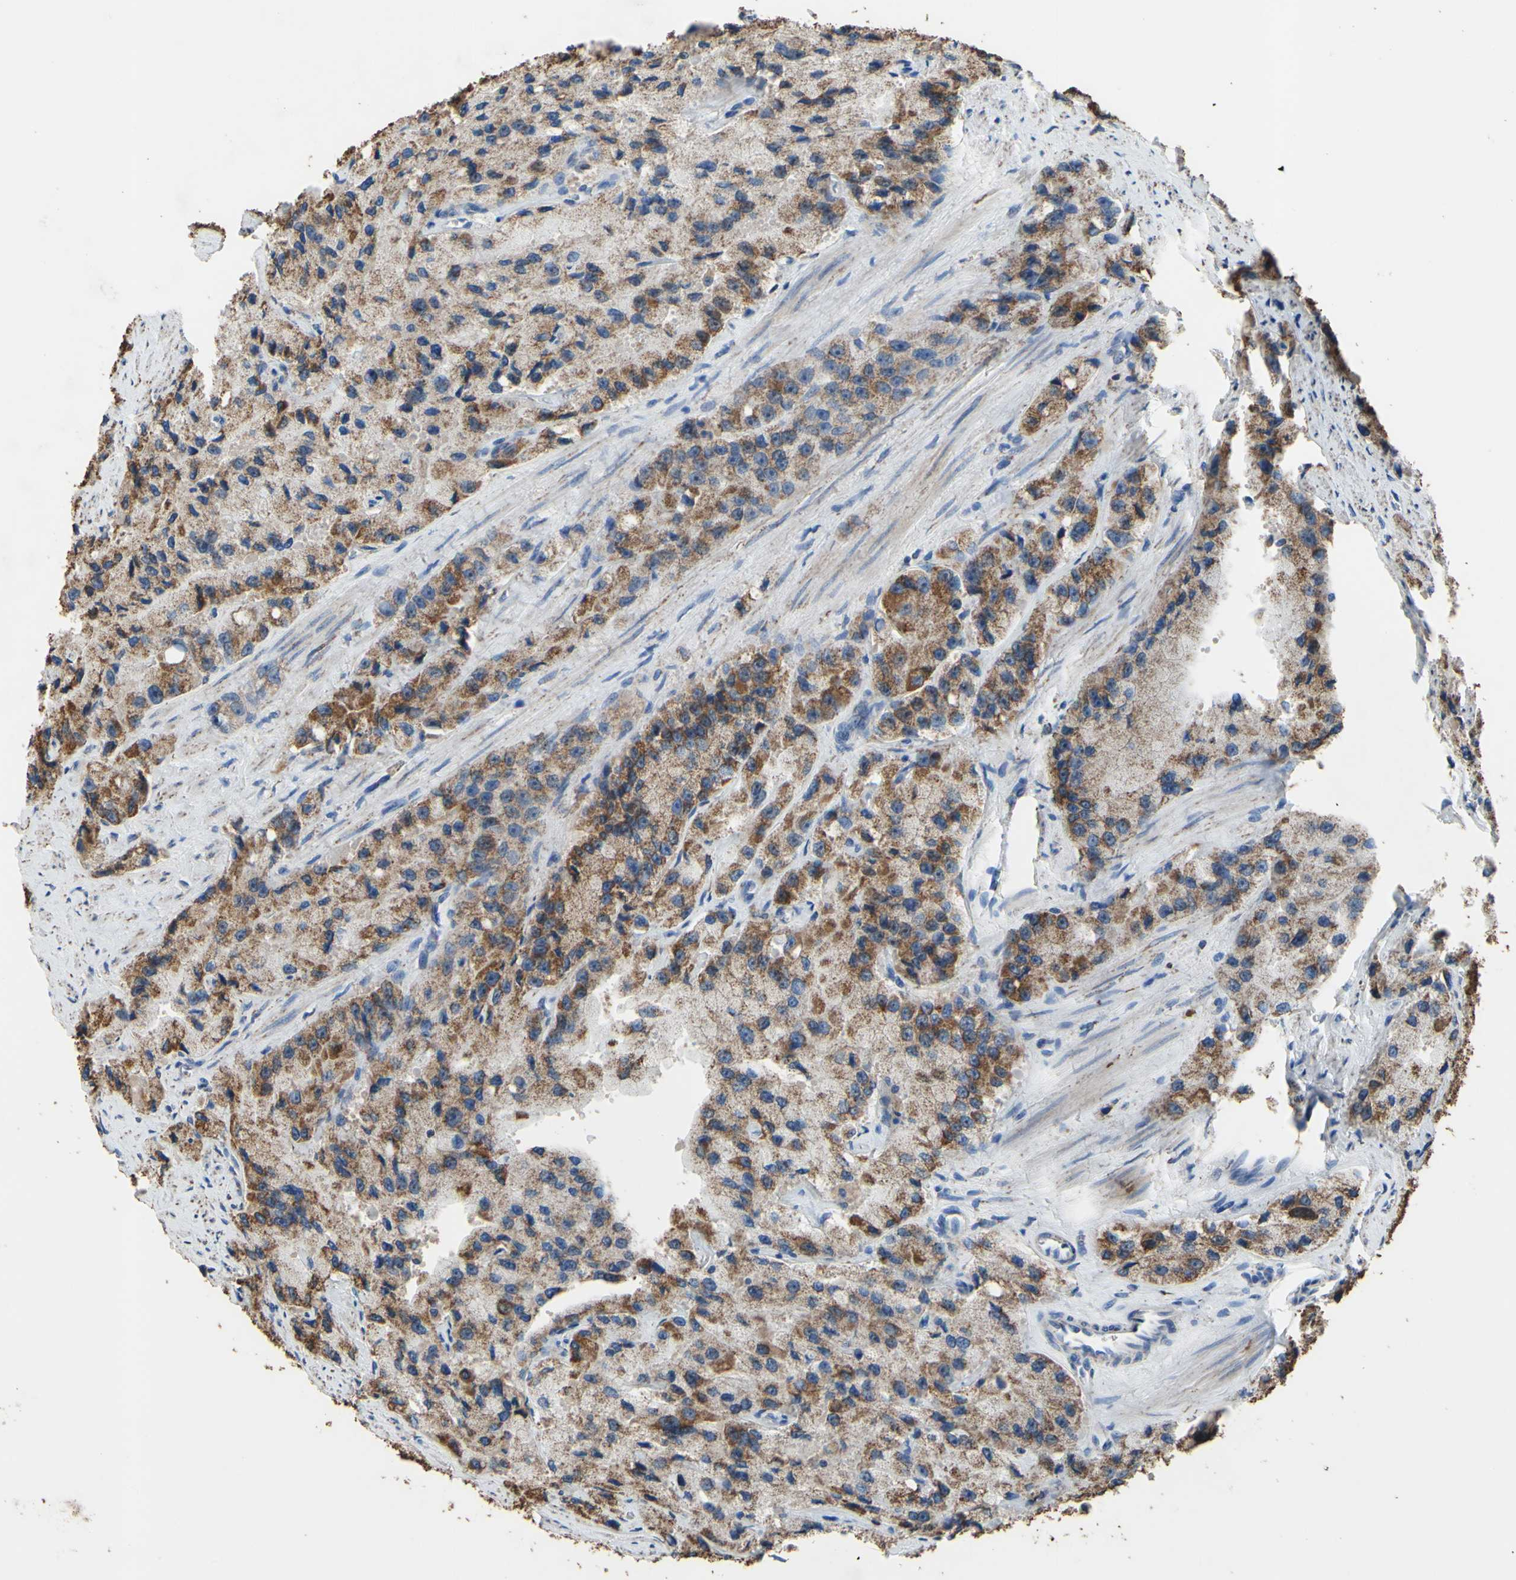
{"staining": {"intensity": "moderate", "quantity": ">75%", "location": "cytoplasmic/membranous"}, "tissue": "prostate cancer", "cell_type": "Tumor cells", "image_type": "cancer", "snomed": [{"axis": "morphology", "description": "Adenocarcinoma, High grade"}, {"axis": "topography", "description": "Prostate"}], "caption": "A brown stain labels moderate cytoplasmic/membranous expression of a protein in human prostate cancer (high-grade adenocarcinoma) tumor cells.", "gene": "CMKLR2", "patient": {"sex": "male", "age": 58}}